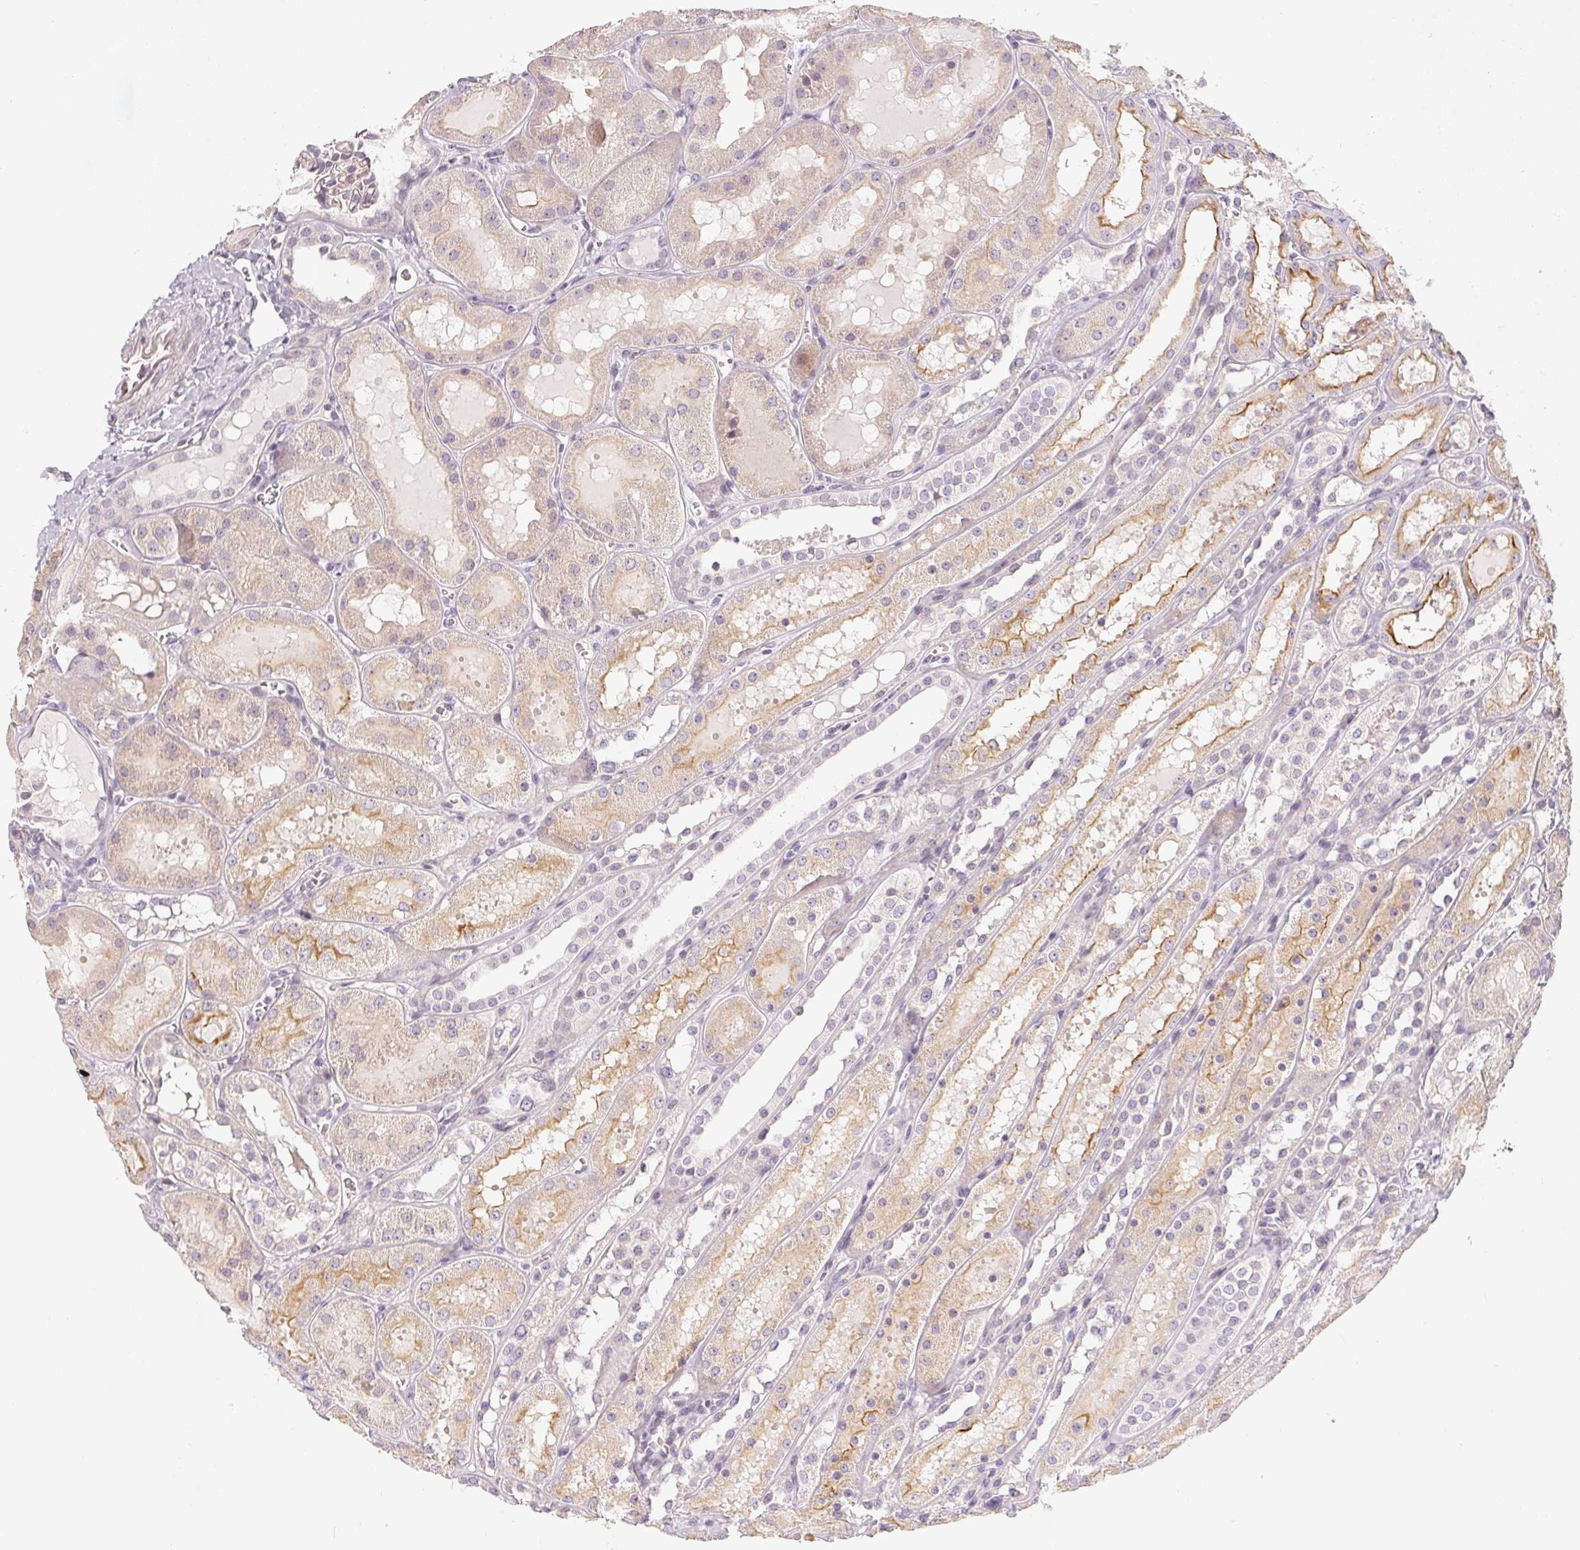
{"staining": {"intensity": "weak", "quantity": "<25%", "location": "cytoplasmic/membranous"}, "tissue": "kidney", "cell_type": "Cells in glomeruli", "image_type": "normal", "snomed": [{"axis": "morphology", "description": "Normal tissue, NOS"}, {"axis": "topography", "description": "Kidney"}, {"axis": "topography", "description": "Urinary bladder"}], "caption": "Immunohistochemistry histopathology image of normal kidney stained for a protein (brown), which reveals no expression in cells in glomeruli. Nuclei are stained in blue.", "gene": "GDAP1L1", "patient": {"sex": "male", "age": 16}}